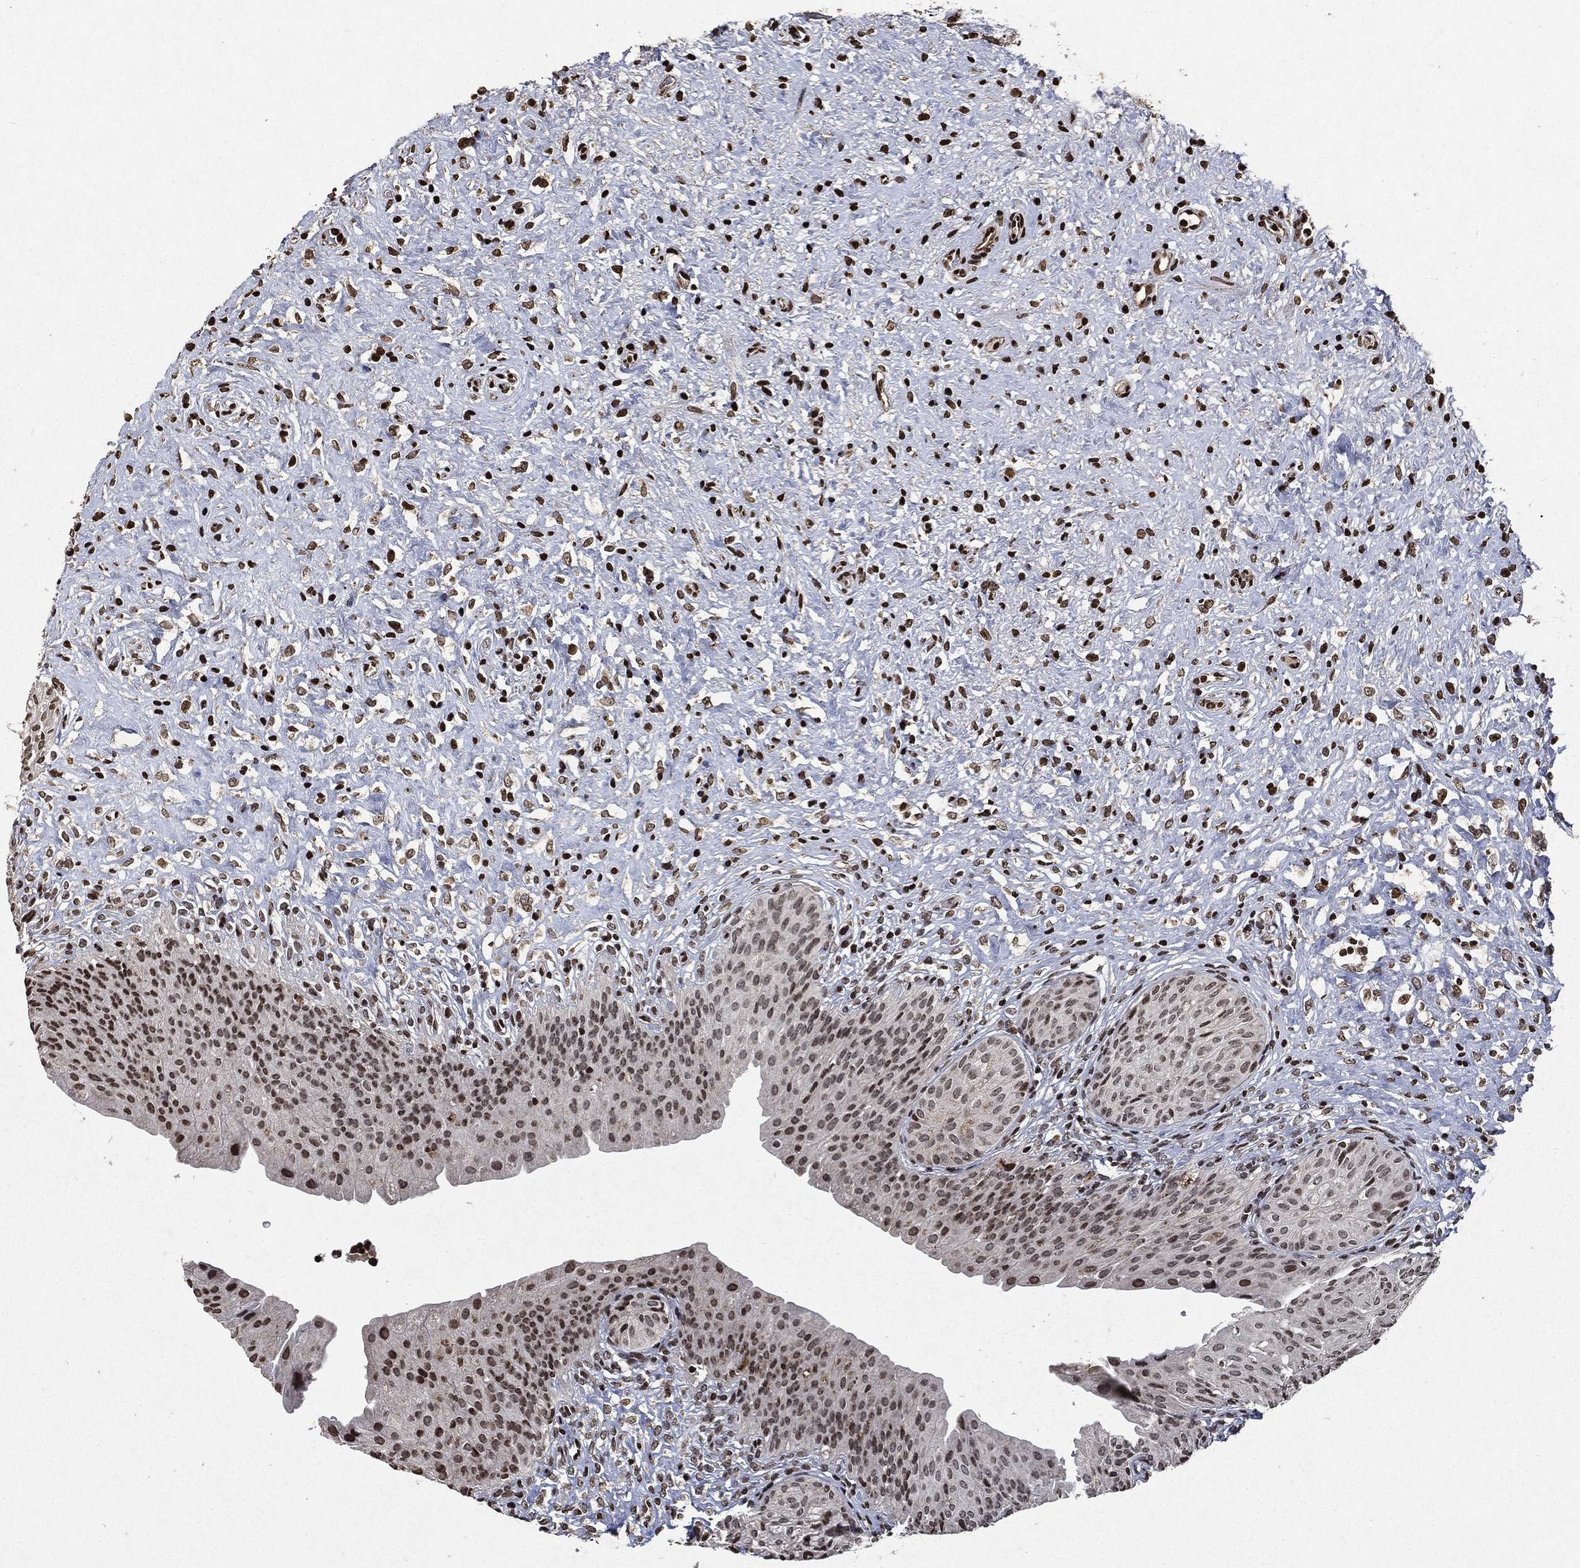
{"staining": {"intensity": "moderate", "quantity": "<25%", "location": "nuclear"}, "tissue": "urinary bladder", "cell_type": "Urothelial cells", "image_type": "normal", "snomed": [{"axis": "morphology", "description": "Normal tissue, NOS"}, {"axis": "topography", "description": "Urinary bladder"}], "caption": "Immunohistochemical staining of normal human urinary bladder exhibits moderate nuclear protein positivity in approximately <25% of urothelial cells. The staining is performed using DAB brown chromogen to label protein expression. The nuclei are counter-stained blue using hematoxylin.", "gene": "JUN", "patient": {"sex": "male", "age": 46}}